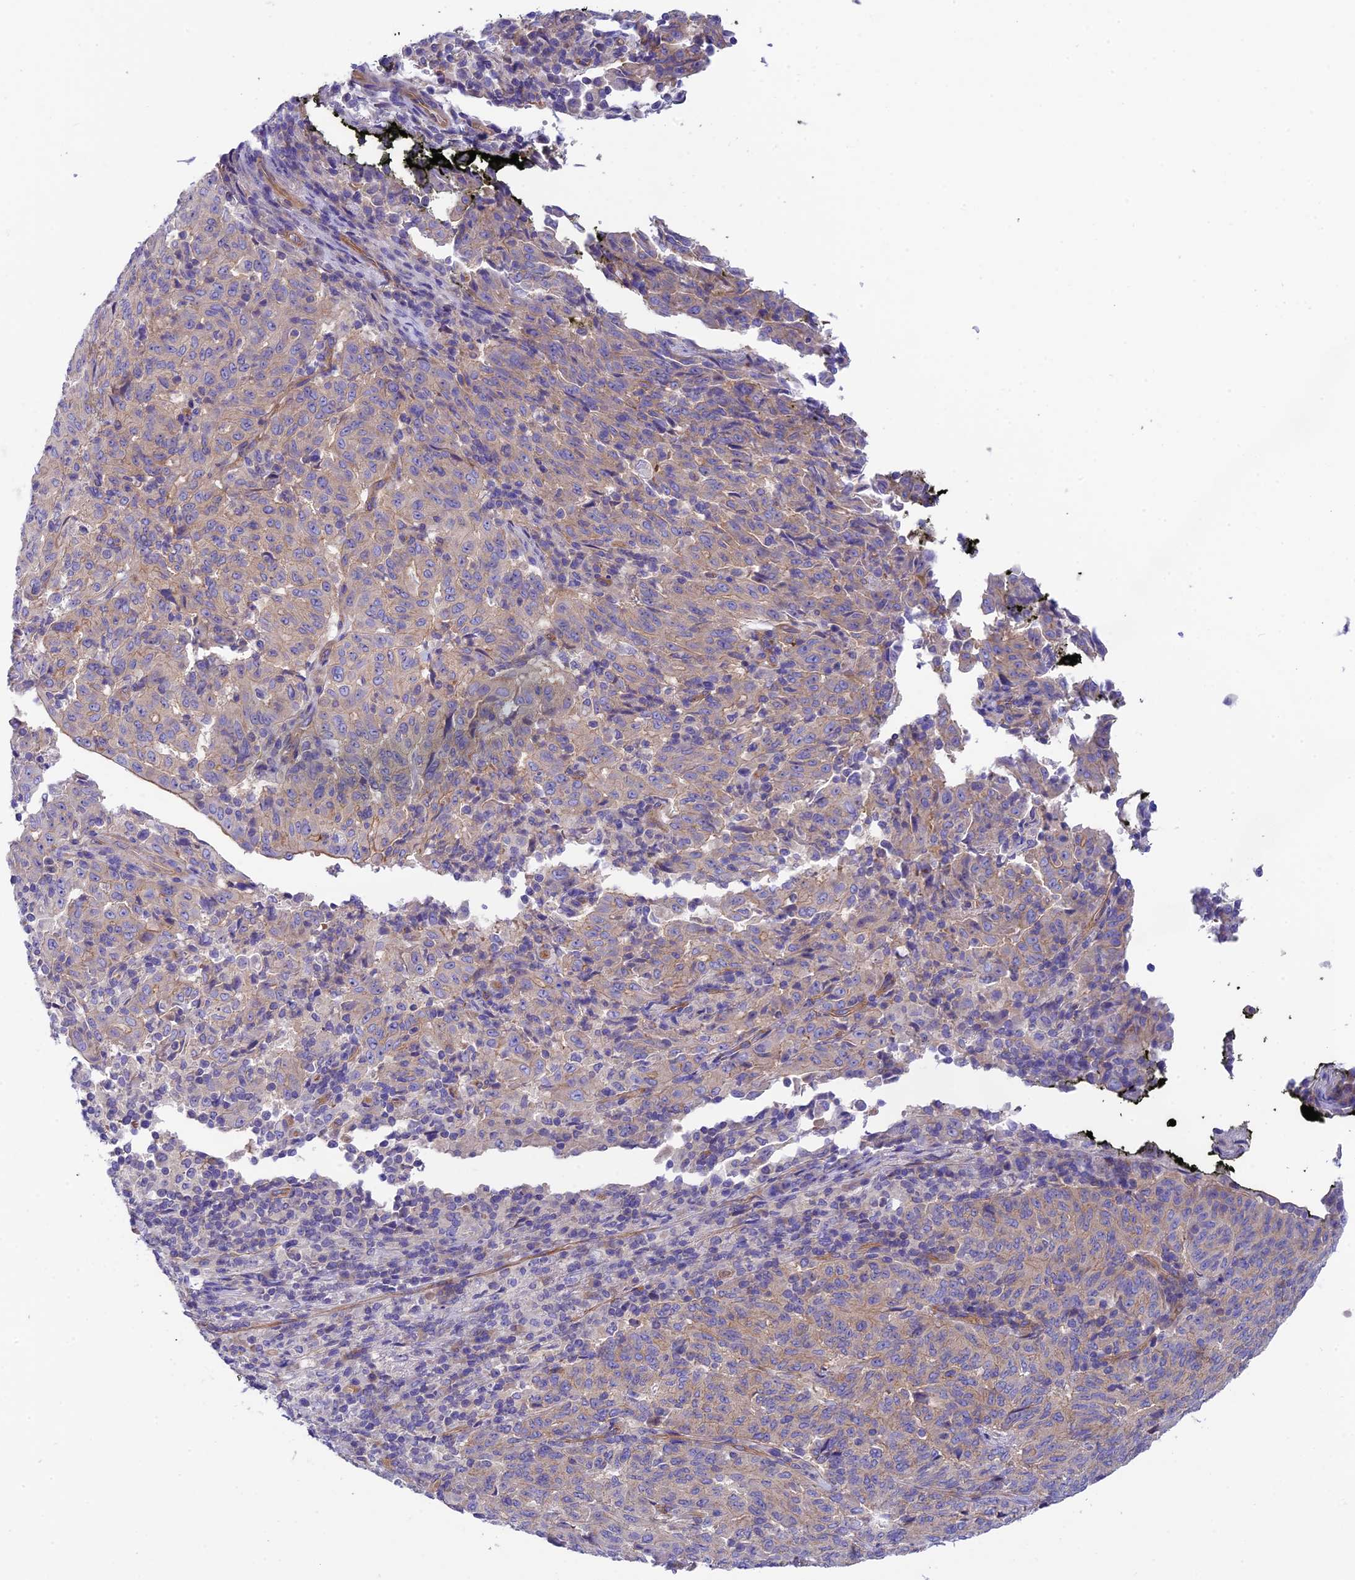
{"staining": {"intensity": "moderate", "quantity": "<25%", "location": "cytoplasmic/membranous"}, "tissue": "pancreatic cancer", "cell_type": "Tumor cells", "image_type": "cancer", "snomed": [{"axis": "morphology", "description": "Adenocarcinoma, NOS"}, {"axis": "topography", "description": "Pancreas"}], "caption": "A brown stain highlights moderate cytoplasmic/membranous positivity of a protein in pancreatic cancer tumor cells.", "gene": "PPFIA3", "patient": {"sex": "male", "age": 63}}